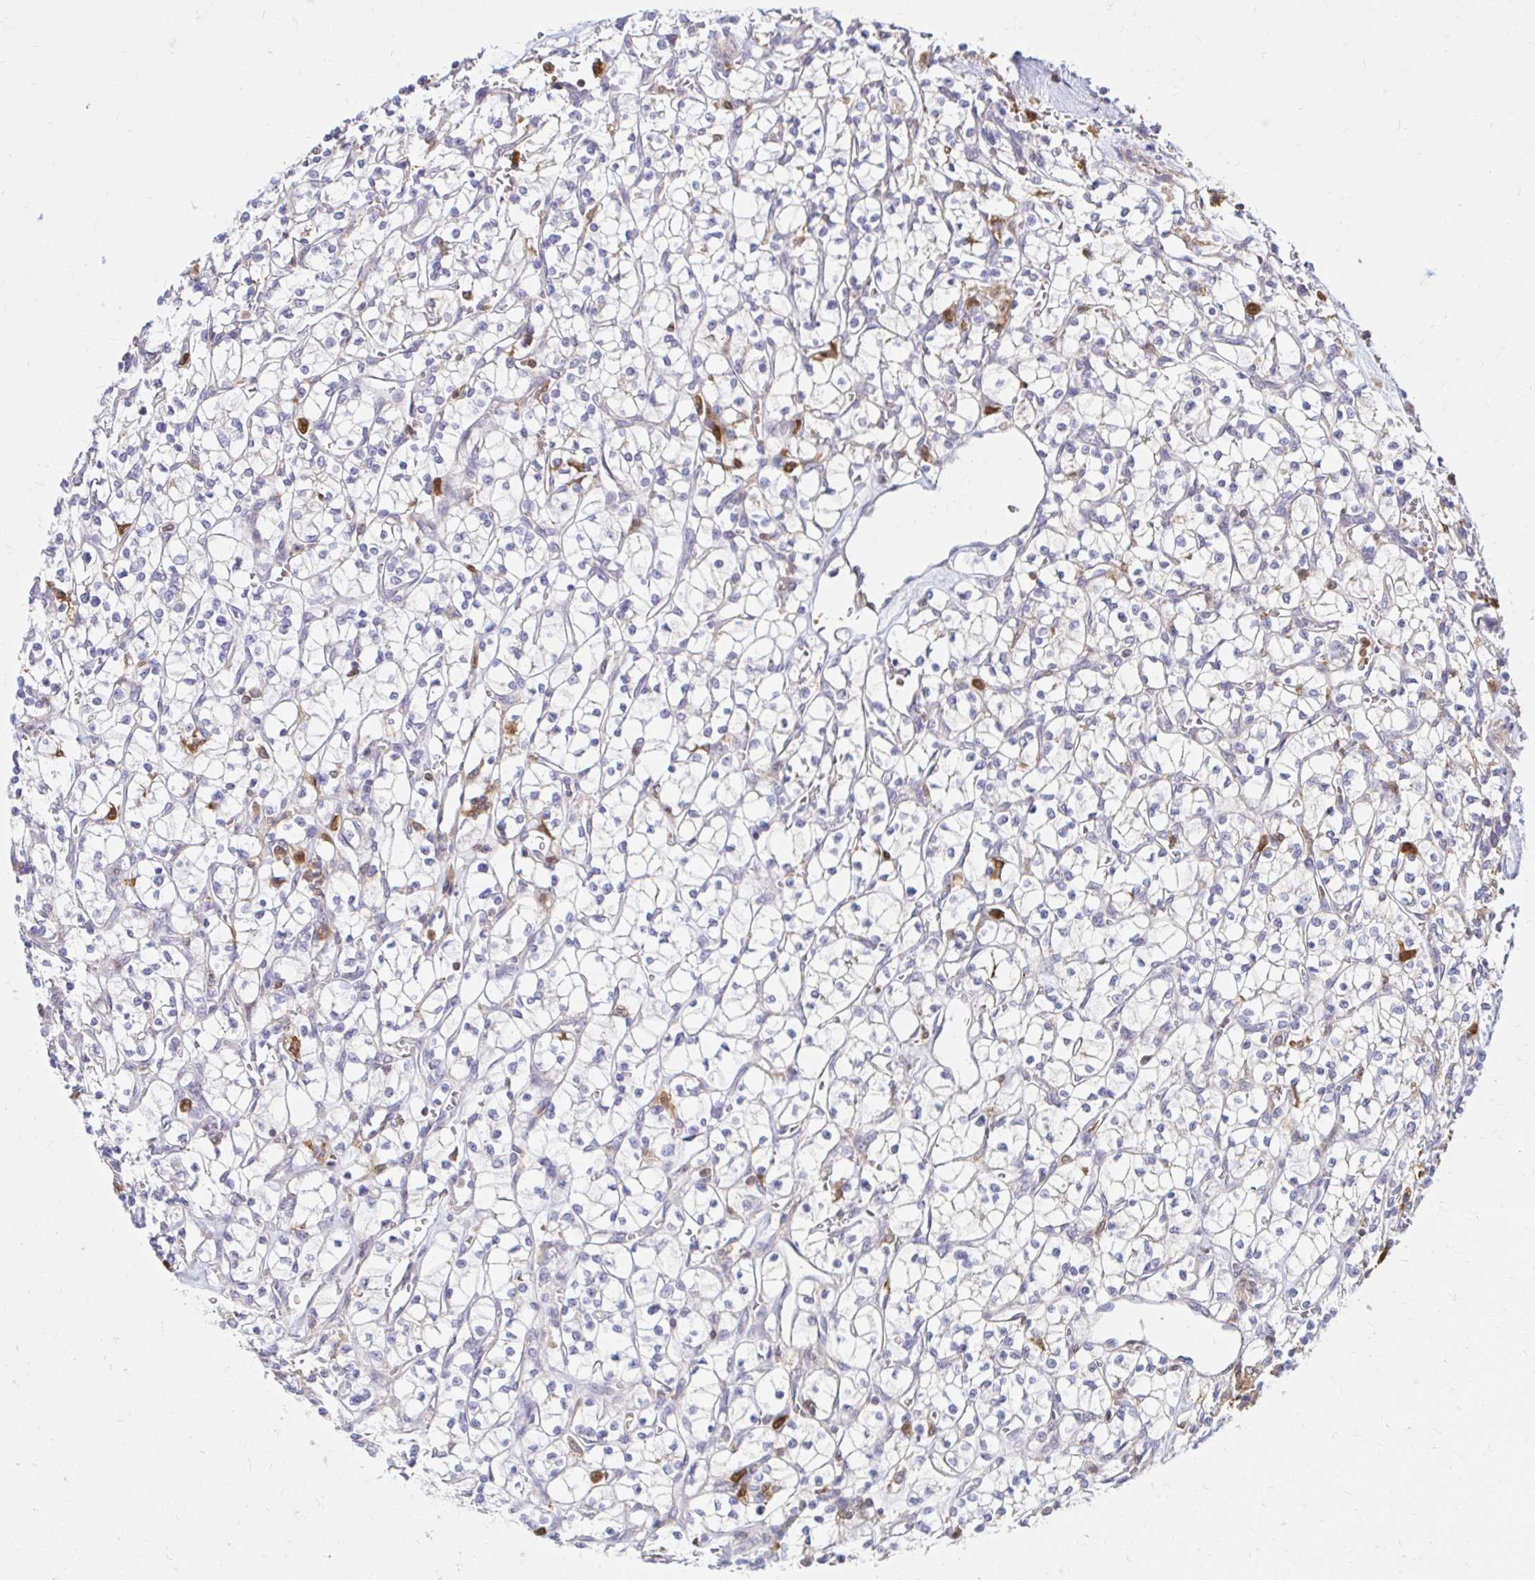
{"staining": {"intensity": "negative", "quantity": "none", "location": "none"}, "tissue": "renal cancer", "cell_type": "Tumor cells", "image_type": "cancer", "snomed": [{"axis": "morphology", "description": "Adenocarcinoma, NOS"}, {"axis": "topography", "description": "Kidney"}], "caption": "The micrograph demonstrates no significant positivity in tumor cells of renal cancer.", "gene": "PYCARD", "patient": {"sex": "female", "age": 64}}